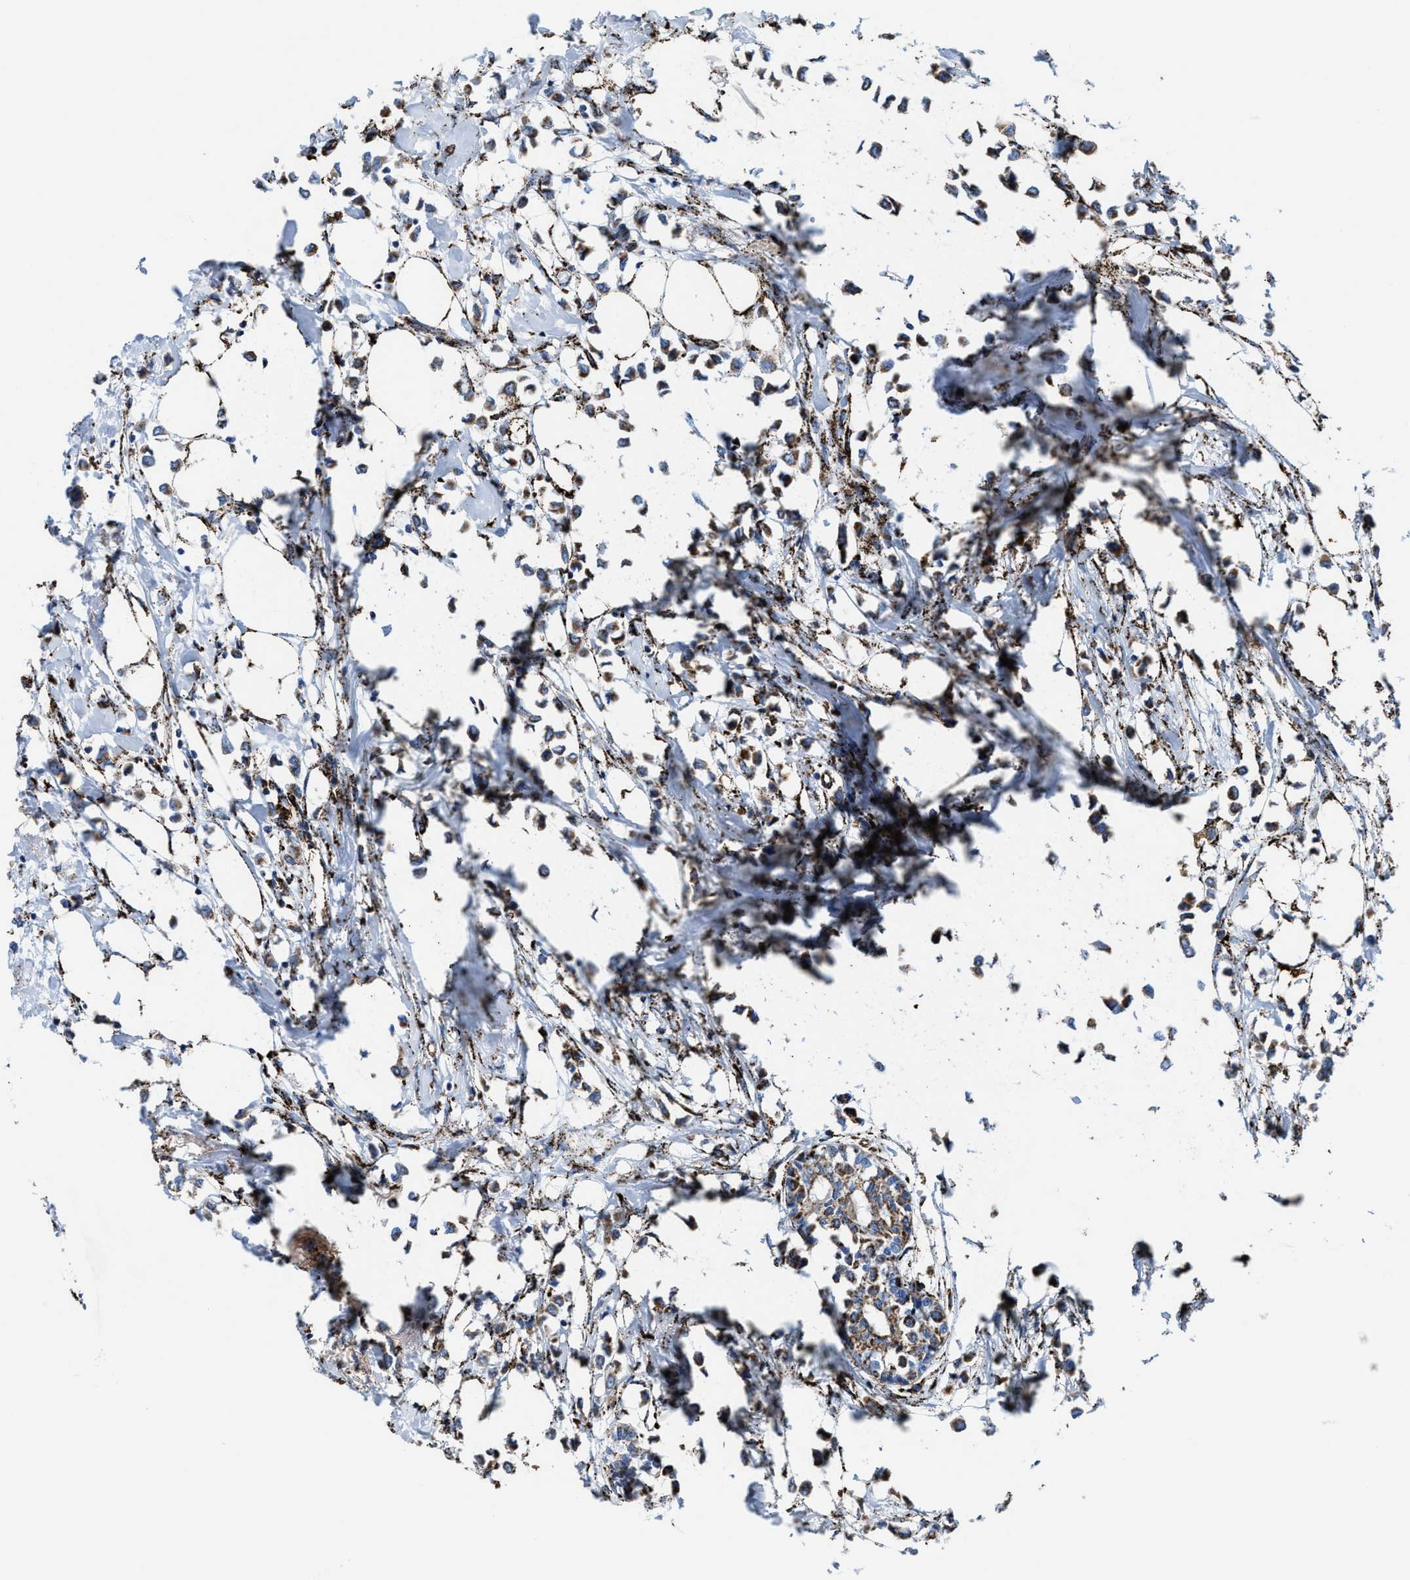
{"staining": {"intensity": "strong", "quantity": ">75%", "location": "cytoplasmic/membranous"}, "tissue": "breast cancer", "cell_type": "Tumor cells", "image_type": "cancer", "snomed": [{"axis": "morphology", "description": "Lobular carcinoma"}, {"axis": "topography", "description": "Breast"}], "caption": "The immunohistochemical stain shows strong cytoplasmic/membranous expression in tumor cells of lobular carcinoma (breast) tissue.", "gene": "ALDH1B1", "patient": {"sex": "female", "age": 51}}